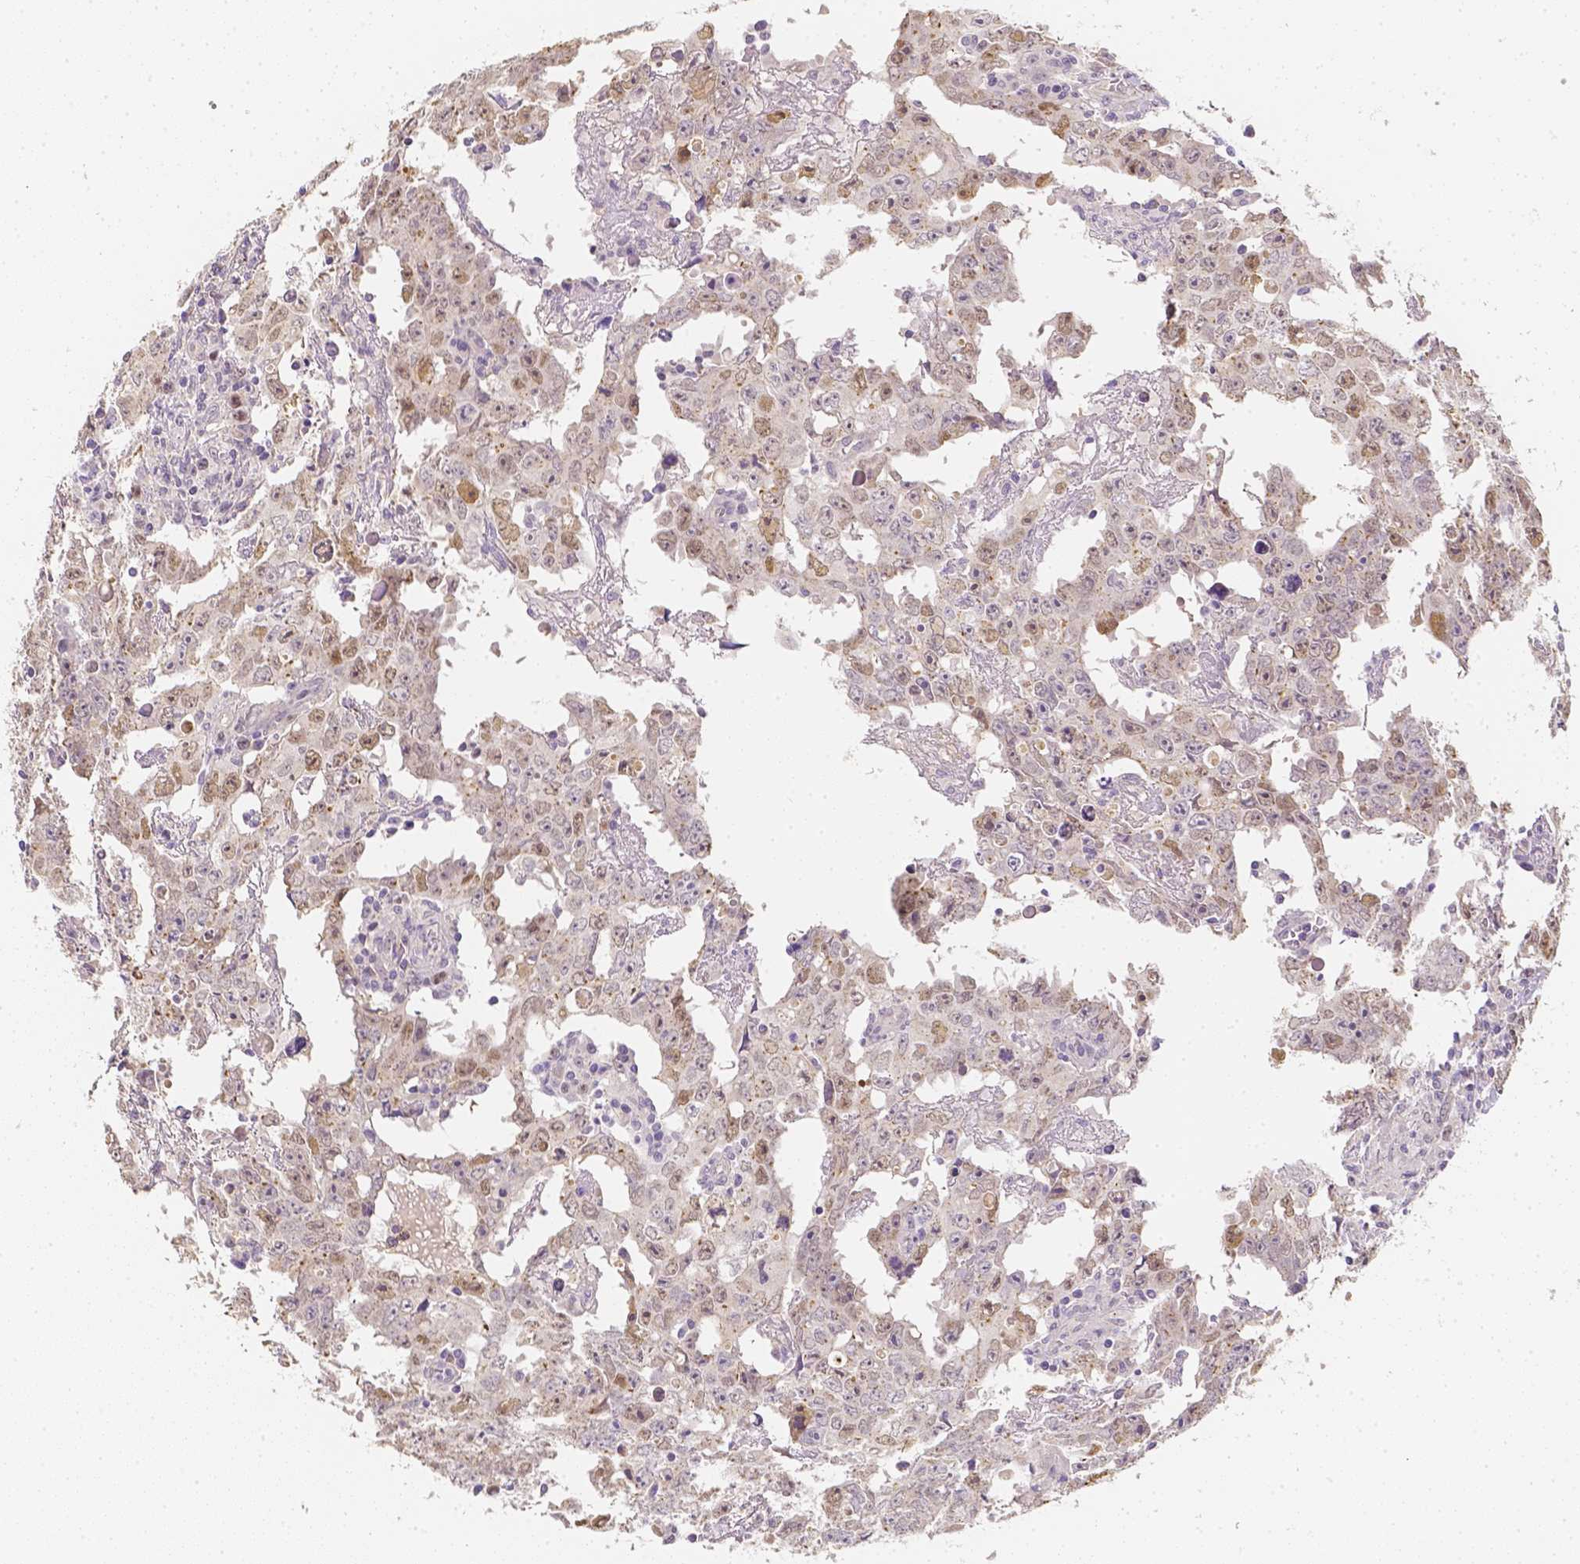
{"staining": {"intensity": "weak", "quantity": "<25%", "location": "nuclear"}, "tissue": "testis cancer", "cell_type": "Tumor cells", "image_type": "cancer", "snomed": [{"axis": "morphology", "description": "Carcinoma, Embryonal, NOS"}, {"axis": "topography", "description": "Testis"}], "caption": "Tumor cells are negative for brown protein staining in testis cancer.", "gene": "C10orf67", "patient": {"sex": "male", "age": 22}}